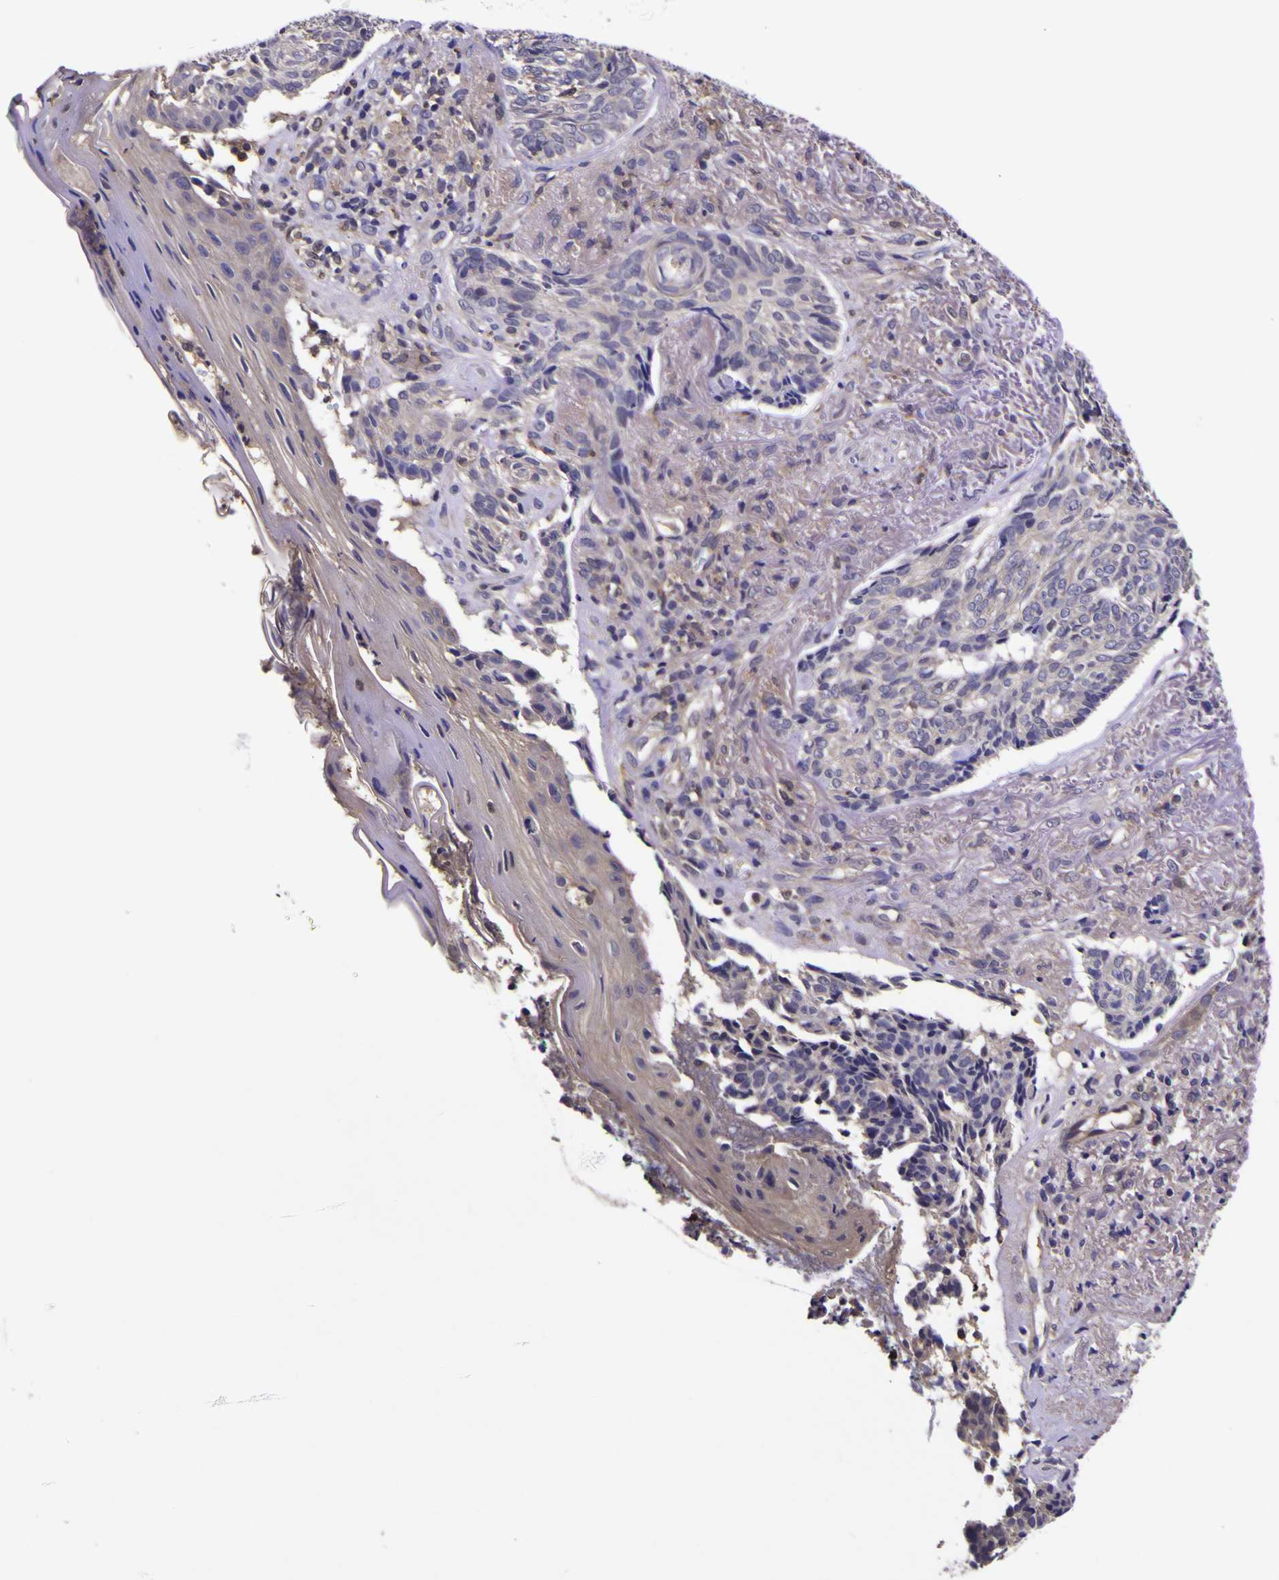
{"staining": {"intensity": "negative", "quantity": "none", "location": "none"}, "tissue": "skin cancer", "cell_type": "Tumor cells", "image_type": "cancer", "snomed": [{"axis": "morphology", "description": "Basal cell carcinoma"}, {"axis": "topography", "description": "Skin"}], "caption": "Immunohistochemistry (IHC) image of skin basal cell carcinoma stained for a protein (brown), which demonstrates no staining in tumor cells.", "gene": "MAPK14", "patient": {"sex": "male", "age": 43}}